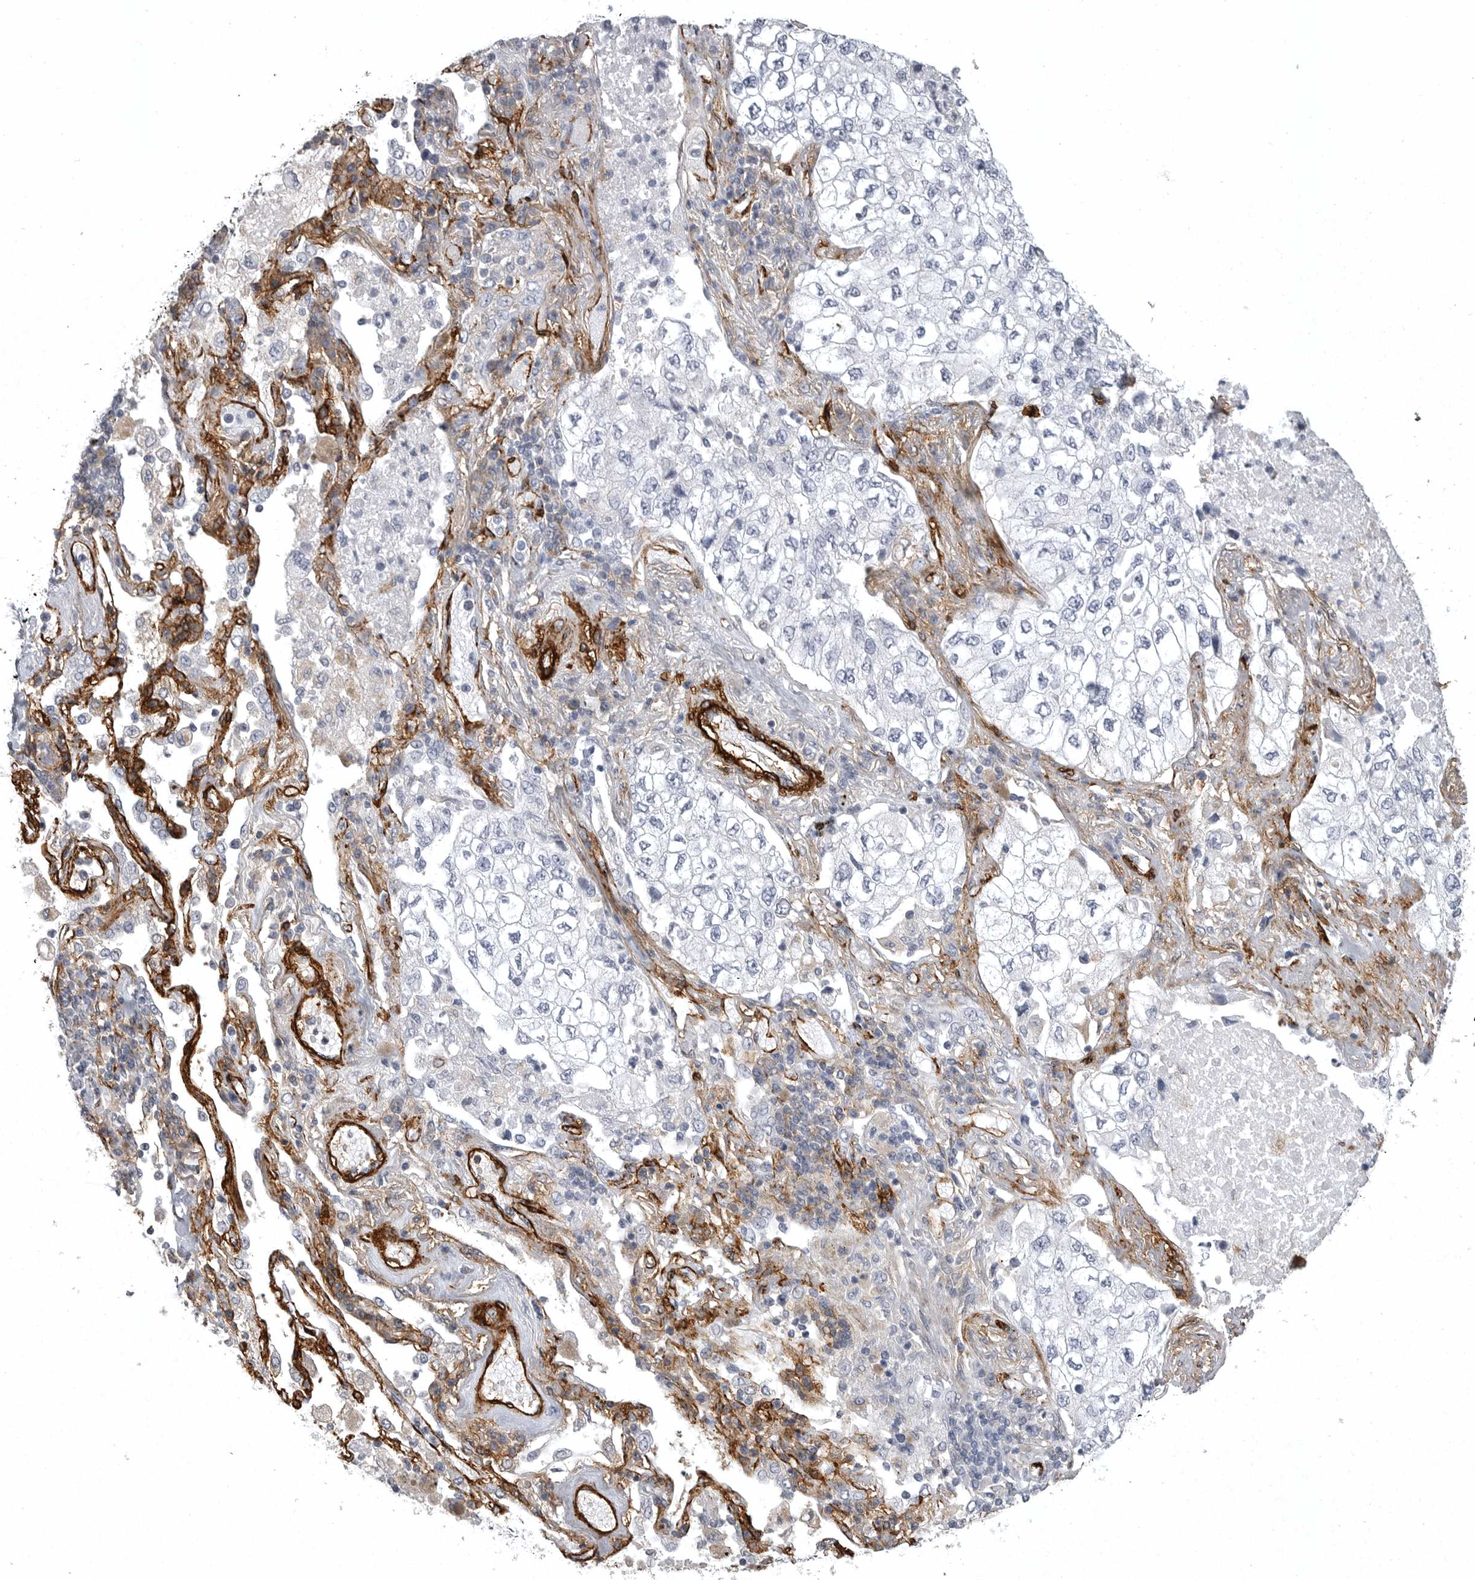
{"staining": {"intensity": "negative", "quantity": "none", "location": "none"}, "tissue": "lung cancer", "cell_type": "Tumor cells", "image_type": "cancer", "snomed": [{"axis": "morphology", "description": "Adenocarcinoma, NOS"}, {"axis": "topography", "description": "Lung"}], "caption": "IHC of human lung adenocarcinoma displays no staining in tumor cells. Nuclei are stained in blue.", "gene": "AOC3", "patient": {"sex": "male", "age": 63}}